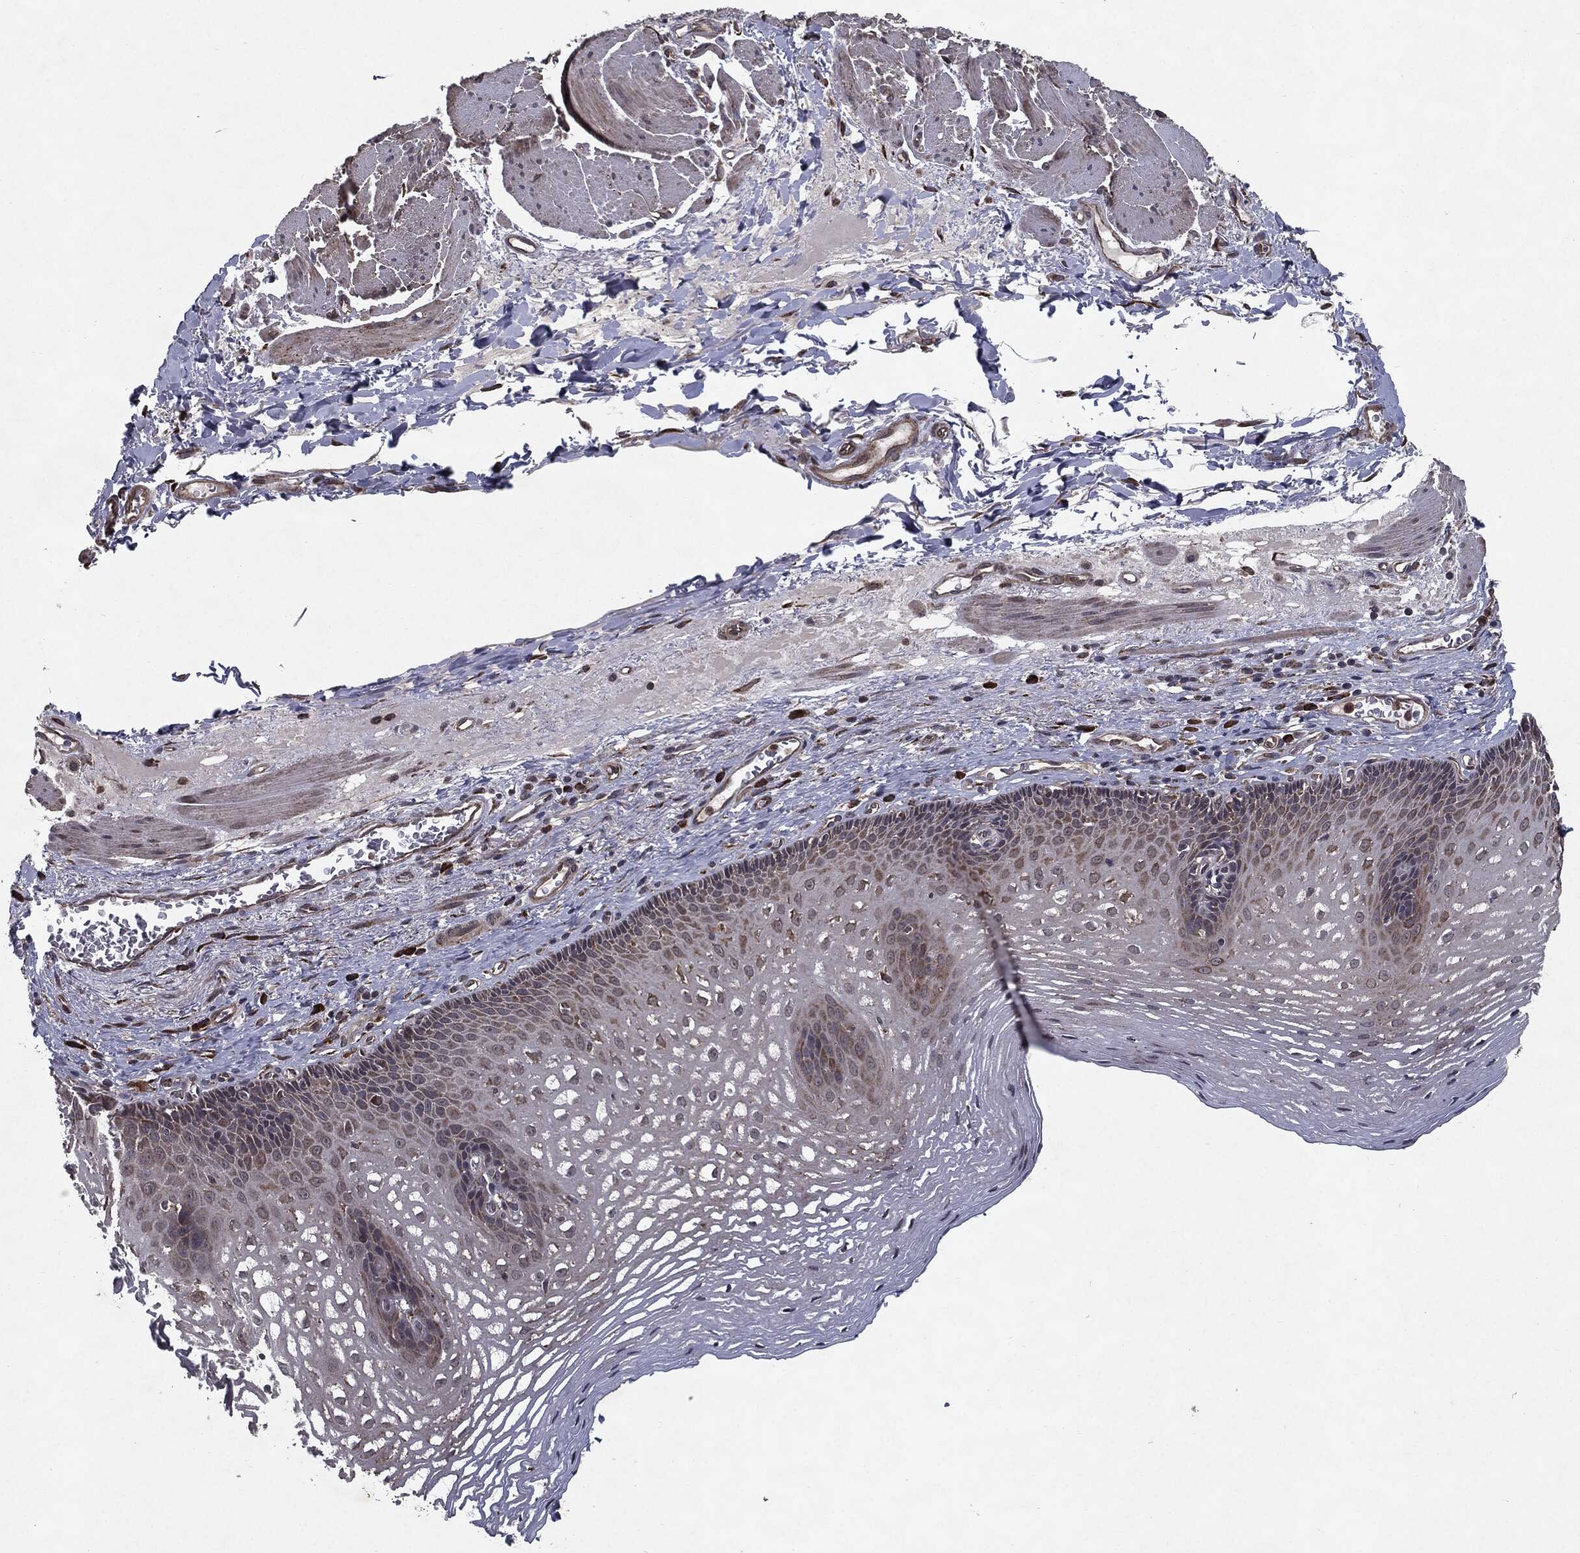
{"staining": {"intensity": "moderate", "quantity": "<25%", "location": "cytoplasmic/membranous"}, "tissue": "esophagus", "cell_type": "Squamous epithelial cells", "image_type": "normal", "snomed": [{"axis": "morphology", "description": "Normal tissue, NOS"}, {"axis": "topography", "description": "Esophagus"}], "caption": "Esophagus stained for a protein displays moderate cytoplasmic/membranous positivity in squamous epithelial cells. (Brightfield microscopy of DAB IHC at high magnification).", "gene": "HDAC5", "patient": {"sex": "male", "age": 76}}